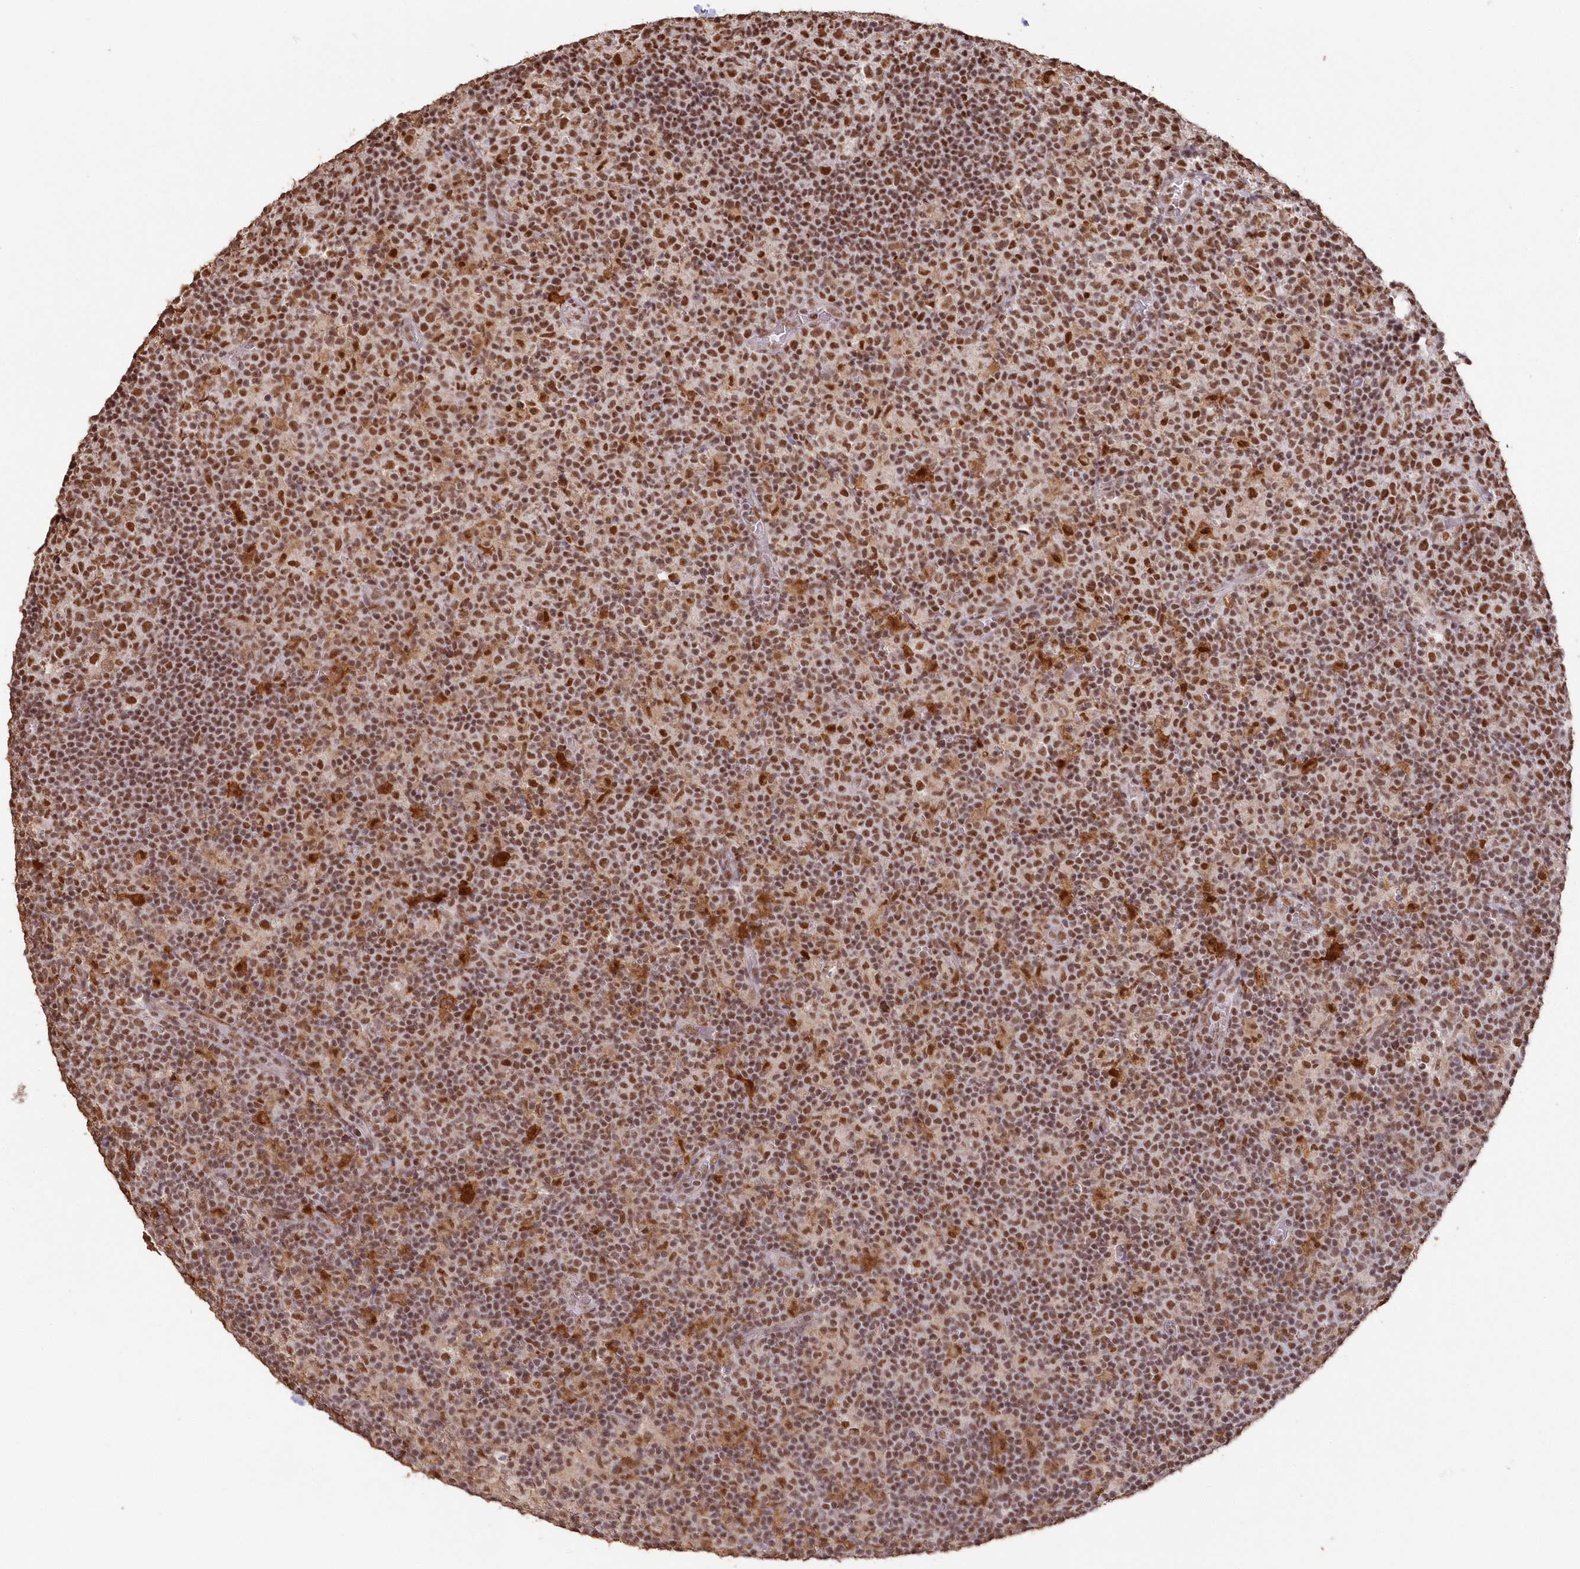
{"staining": {"intensity": "moderate", "quantity": ">75%", "location": "nuclear"}, "tissue": "lymph node", "cell_type": "Germinal center cells", "image_type": "normal", "snomed": [{"axis": "morphology", "description": "Normal tissue, NOS"}, {"axis": "morphology", "description": "Inflammation, NOS"}, {"axis": "topography", "description": "Lymph node"}], "caption": "Moderate nuclear positivity is present in approximately >75% of germinal center cells in normal lymph node.", "gene": "PDS5A", "patient": {"sex": "male", "age": 55}}